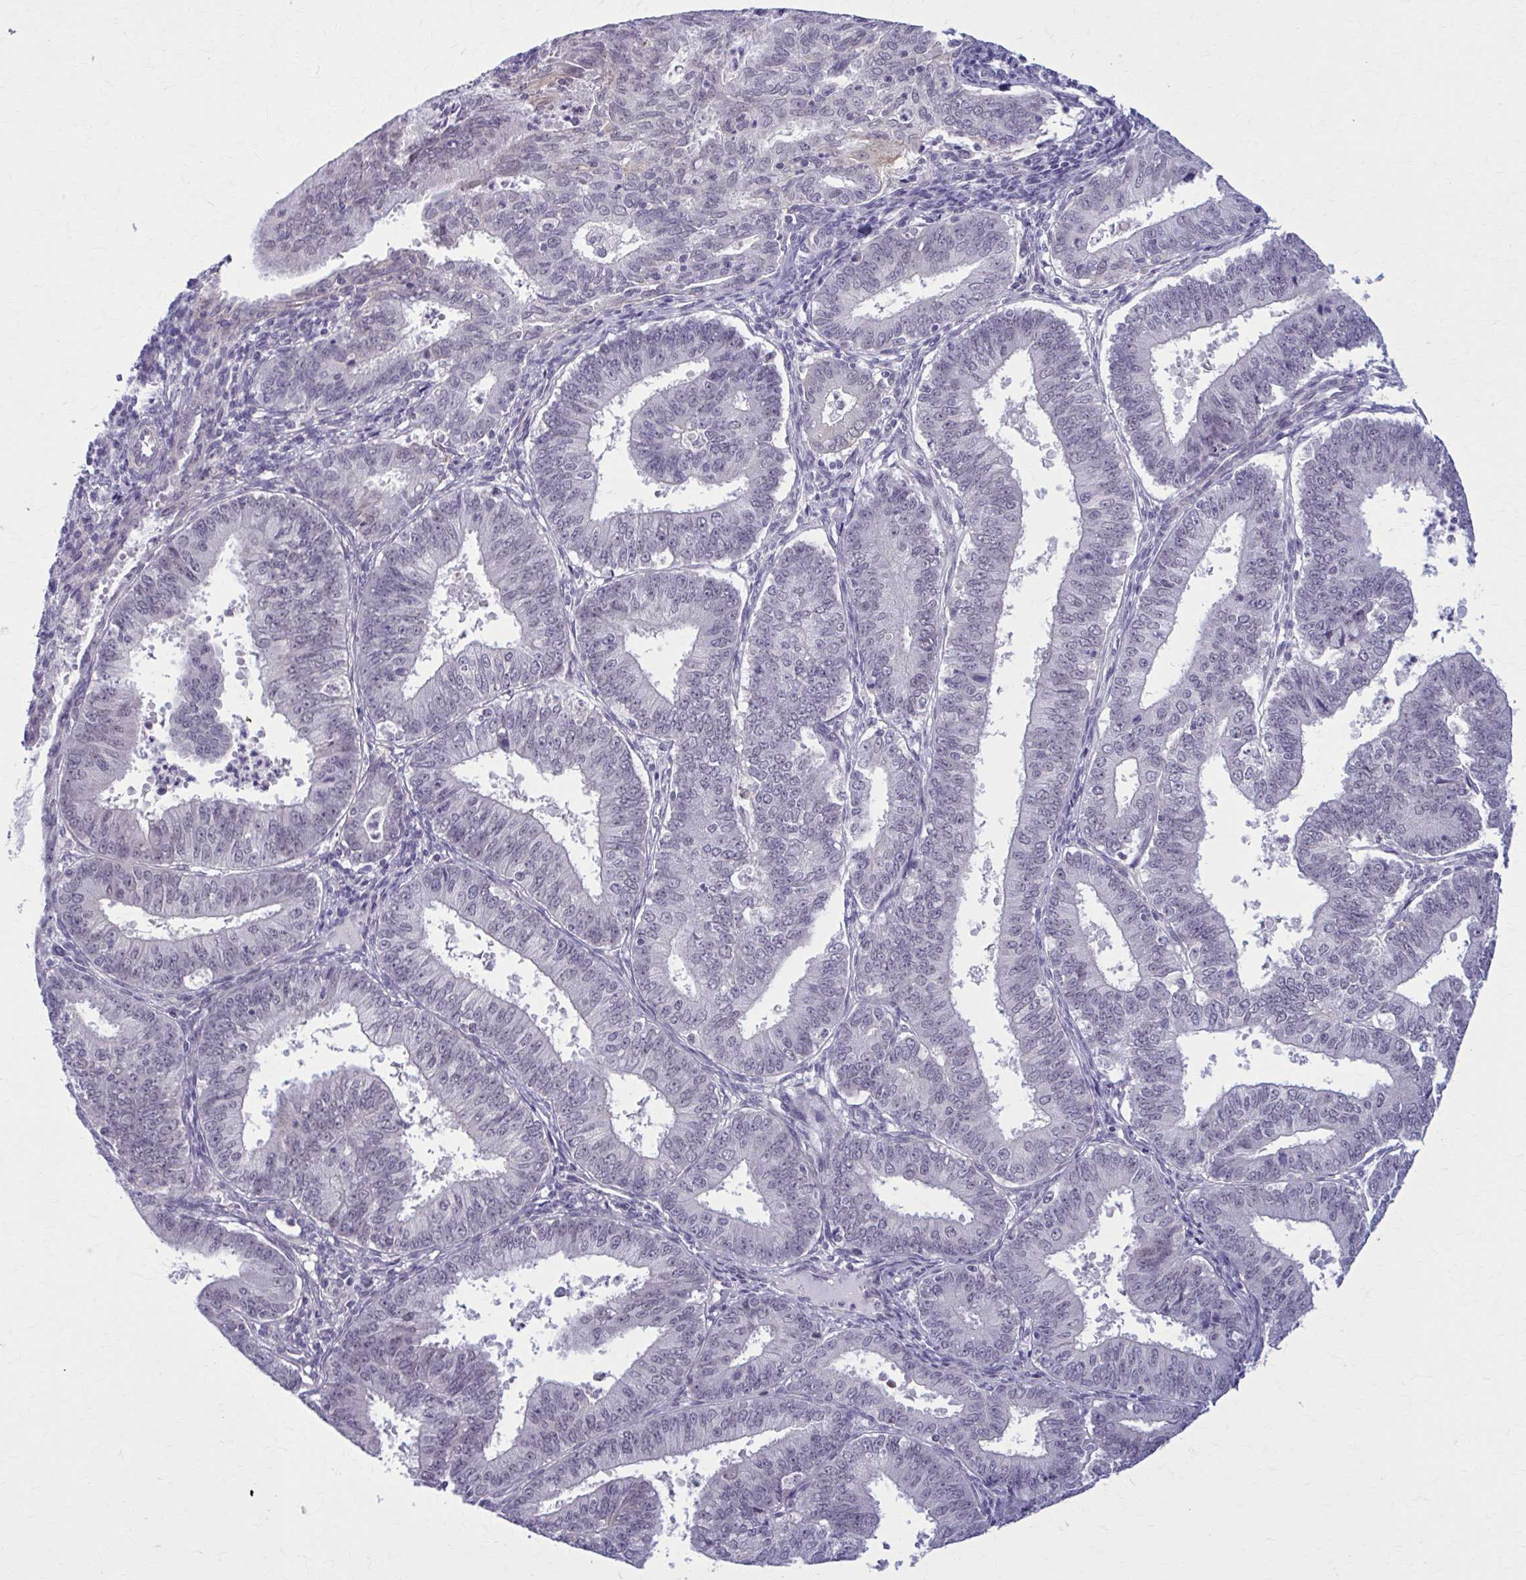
{"staining": {"intensity": "negative", "quantity": "none", "location": "none"}, "tissue": "endometrial cancer", "cell_type": "Tumor cells", "image_type": "cancer", "snomed": [{"axis": "morphology", "description": "Adenocarcinoma, NOS"}, {"axis": "topography", "description": "Endometrium"}], "caption": "Endometrial cancer stained for a protein using immunohistochemistry (IHC) exhibits no expression tumor cells.", "gene": "NUMBL", "patient": {"sex": "female", "age": 73}}